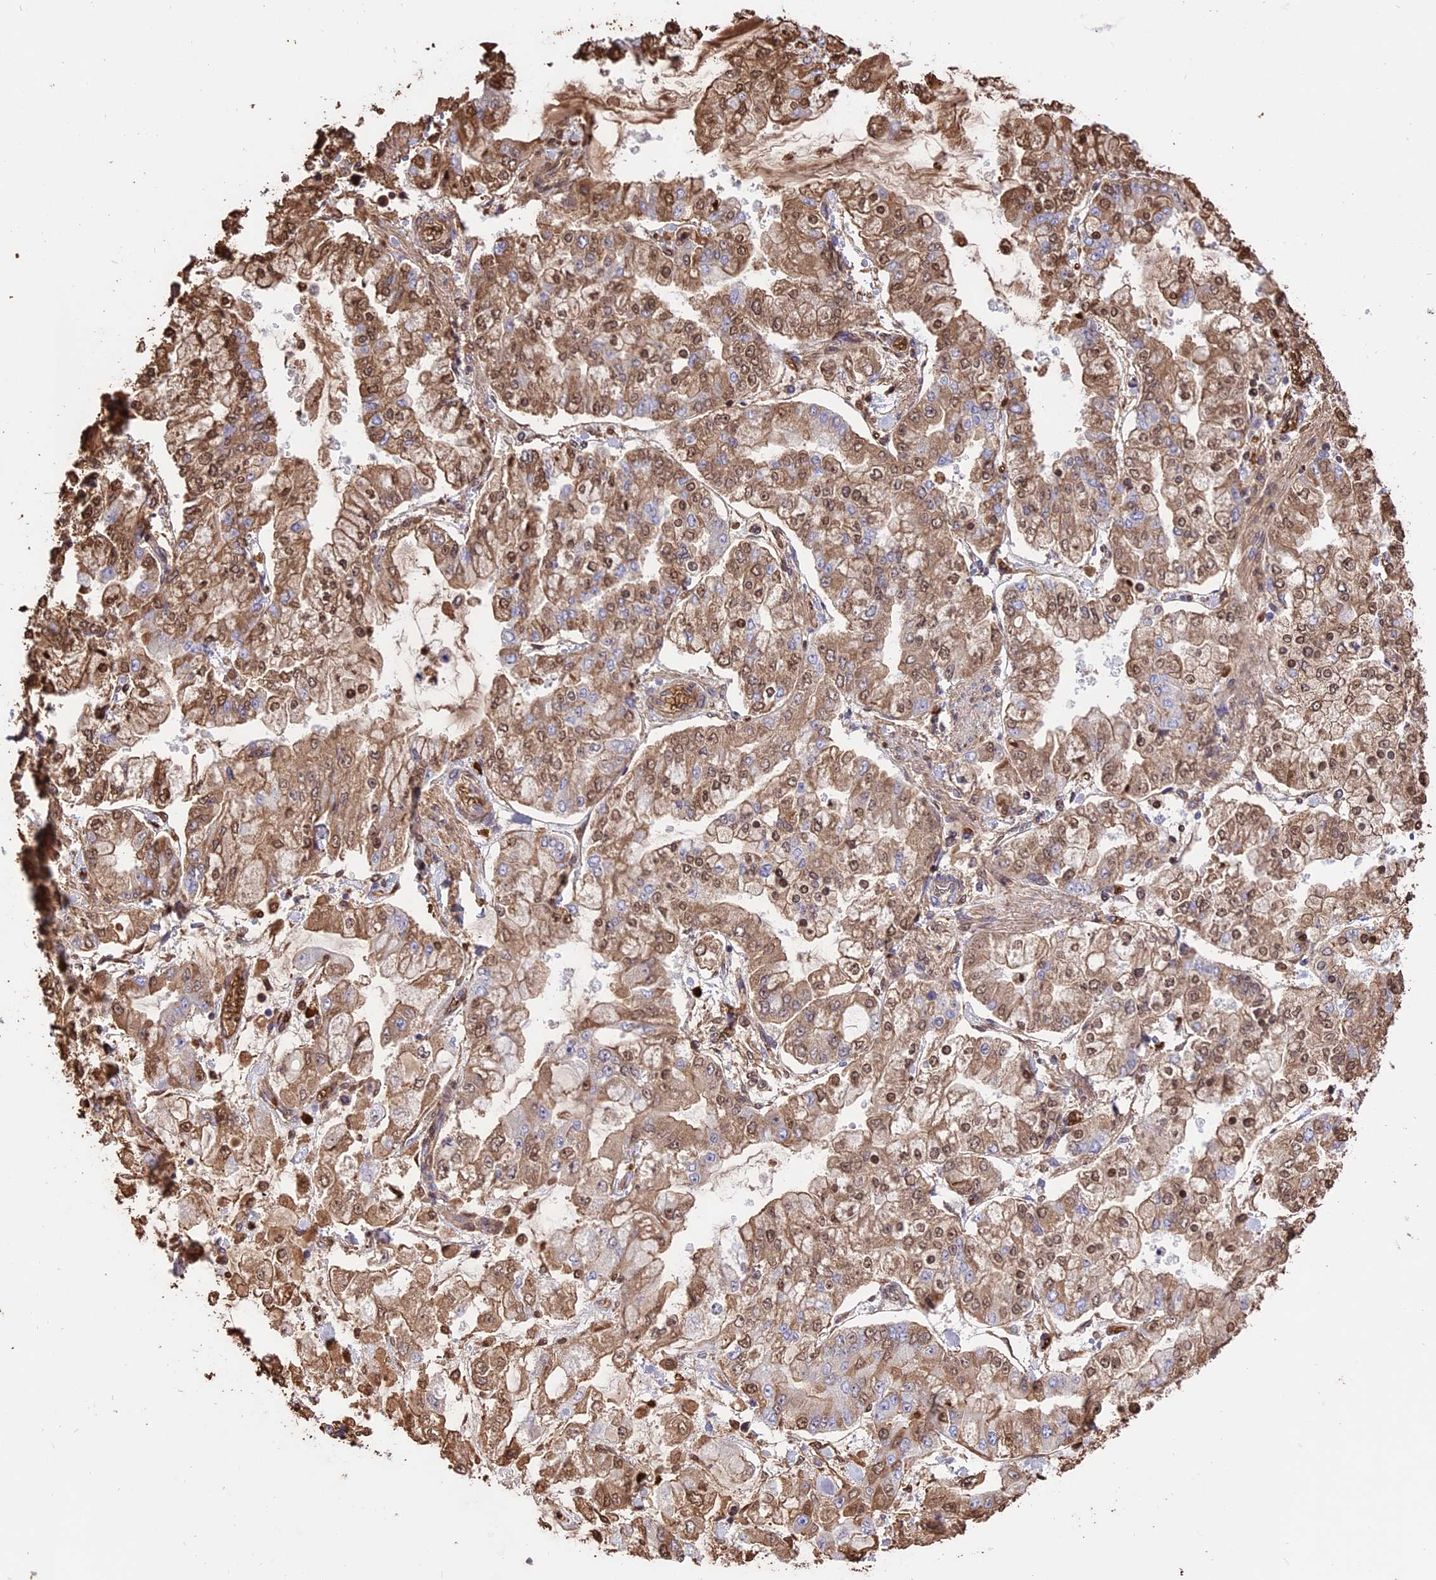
{"staining": {"intensity": "moderate", "quantity": ">75%", "location": "cytoplasmic/membranous,nuclear"}, "tissue": "stomach cancer", "cell_type": "Tumor cells", "image_type": "cancer", "snomed": [{"axis": "morphology", "description": "Normal tissue, NOS"}, {"axis": "morphology", "description": "Adenocarcinoma, NOS"}, {"axis": "topography", "description": "Stomach, upper"}, {"axis": "topography", "description": "Stomach"}], "caption": "Protein staining displays moderate cytoplasmic/membranous and nuclear positivity in about >75% of tumor cells in stomach cancer (adenocarcinoma).", "gene": "TTC4", "patient": {"sex": "male", "age": 76}}